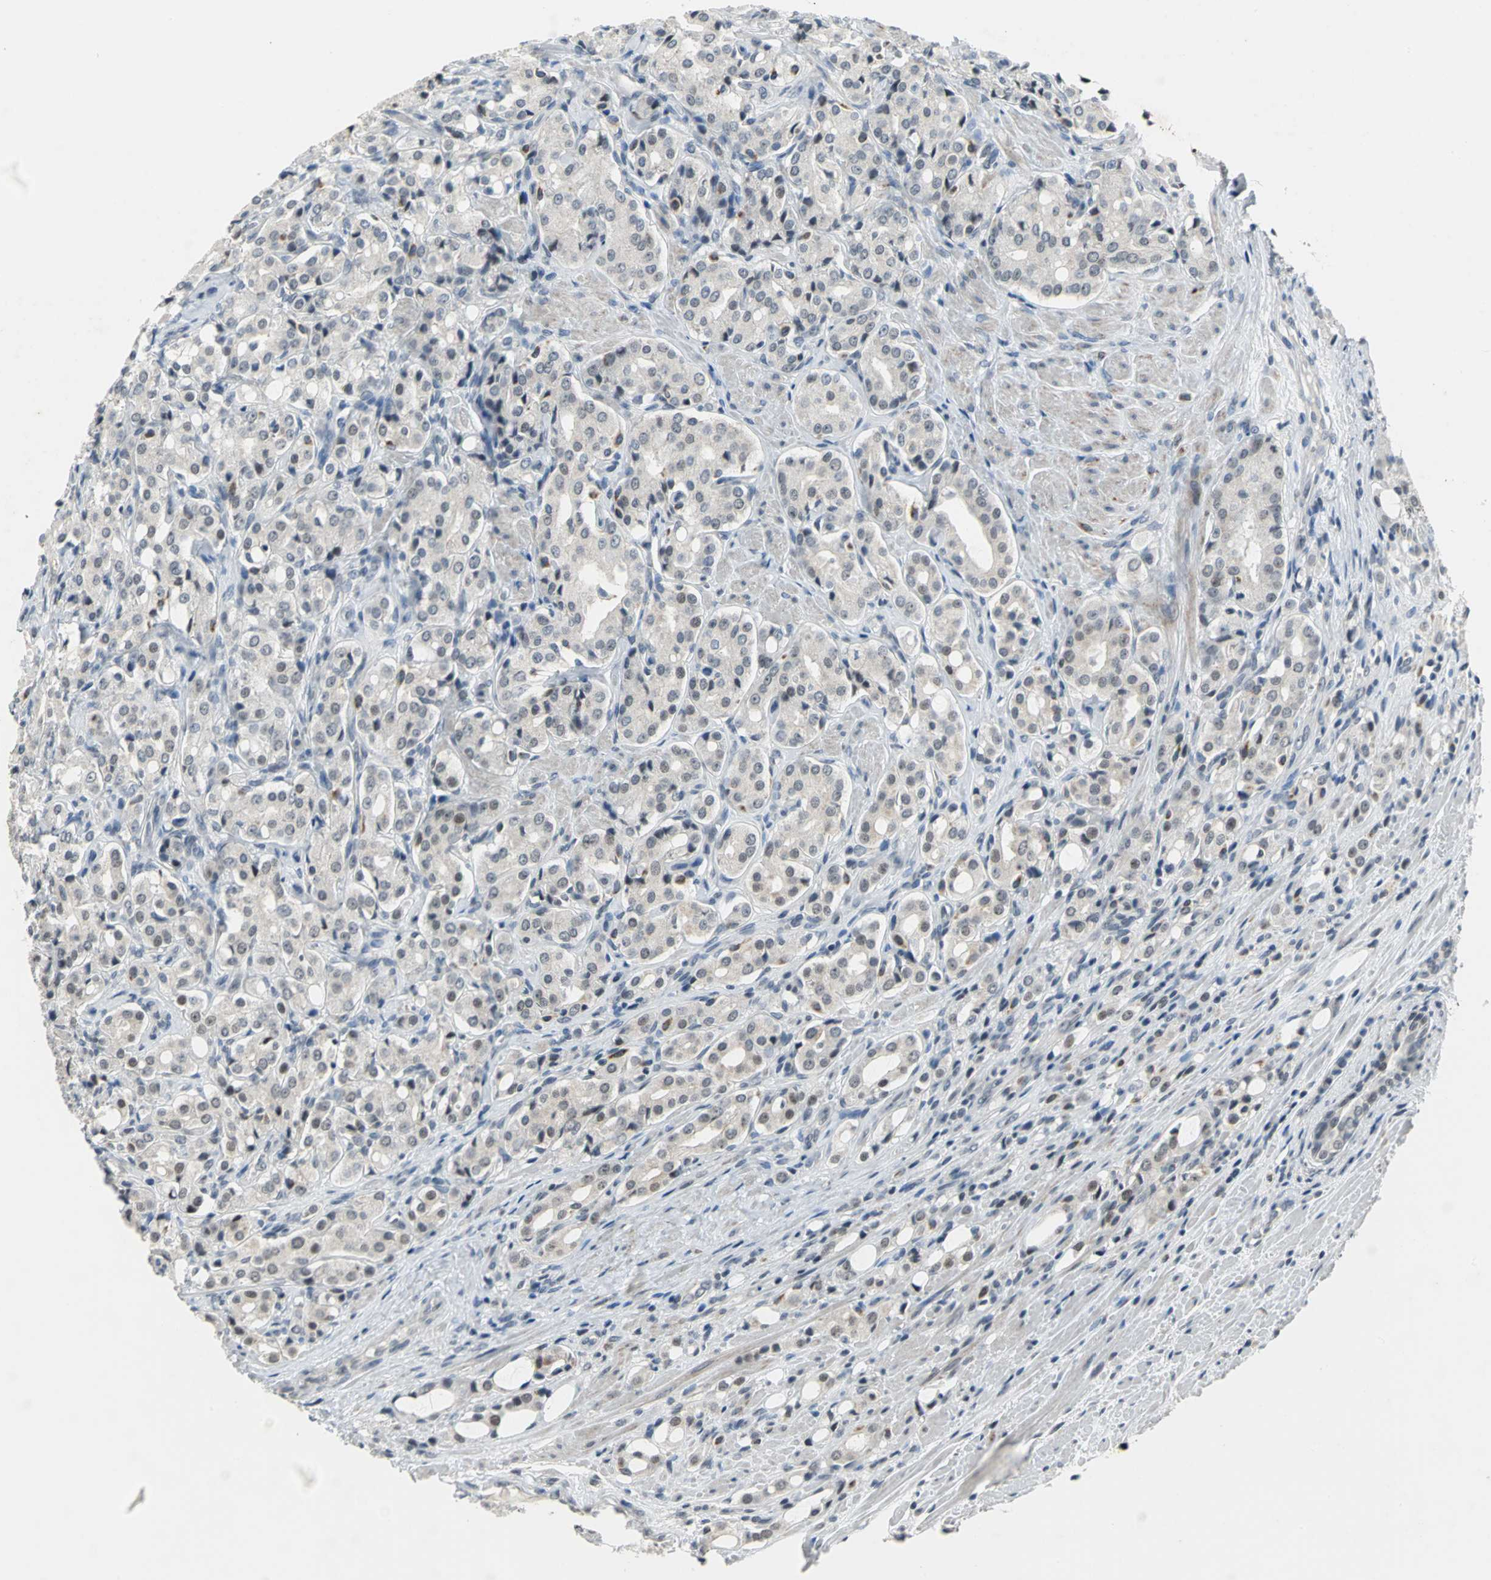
{"staining": {"intensity": "weak", "quantity": ">75%", "location": "nuclear"}, "tissue": "prostate cancer", "cell_type": "Tumor cells", "image_type": "cancer", "snomed": [{"axis": "morphology", "description": "Adenocarcinoma, High grade"}, {"axis": "topography", "description": "Prostate"}], "caption": "Protein staining shows weak nuclear staining in approximately >75% of tumor cells in high-grade adenocarcinoma (prostate). The staining was performed using DAB (3,3'-diaminobenzidine), with brown indicating positive protein expression. Nuclei are stained blue with hematoxylin.", "gene": "GLI3", "patient": {"sex": "male", "age": 72}}